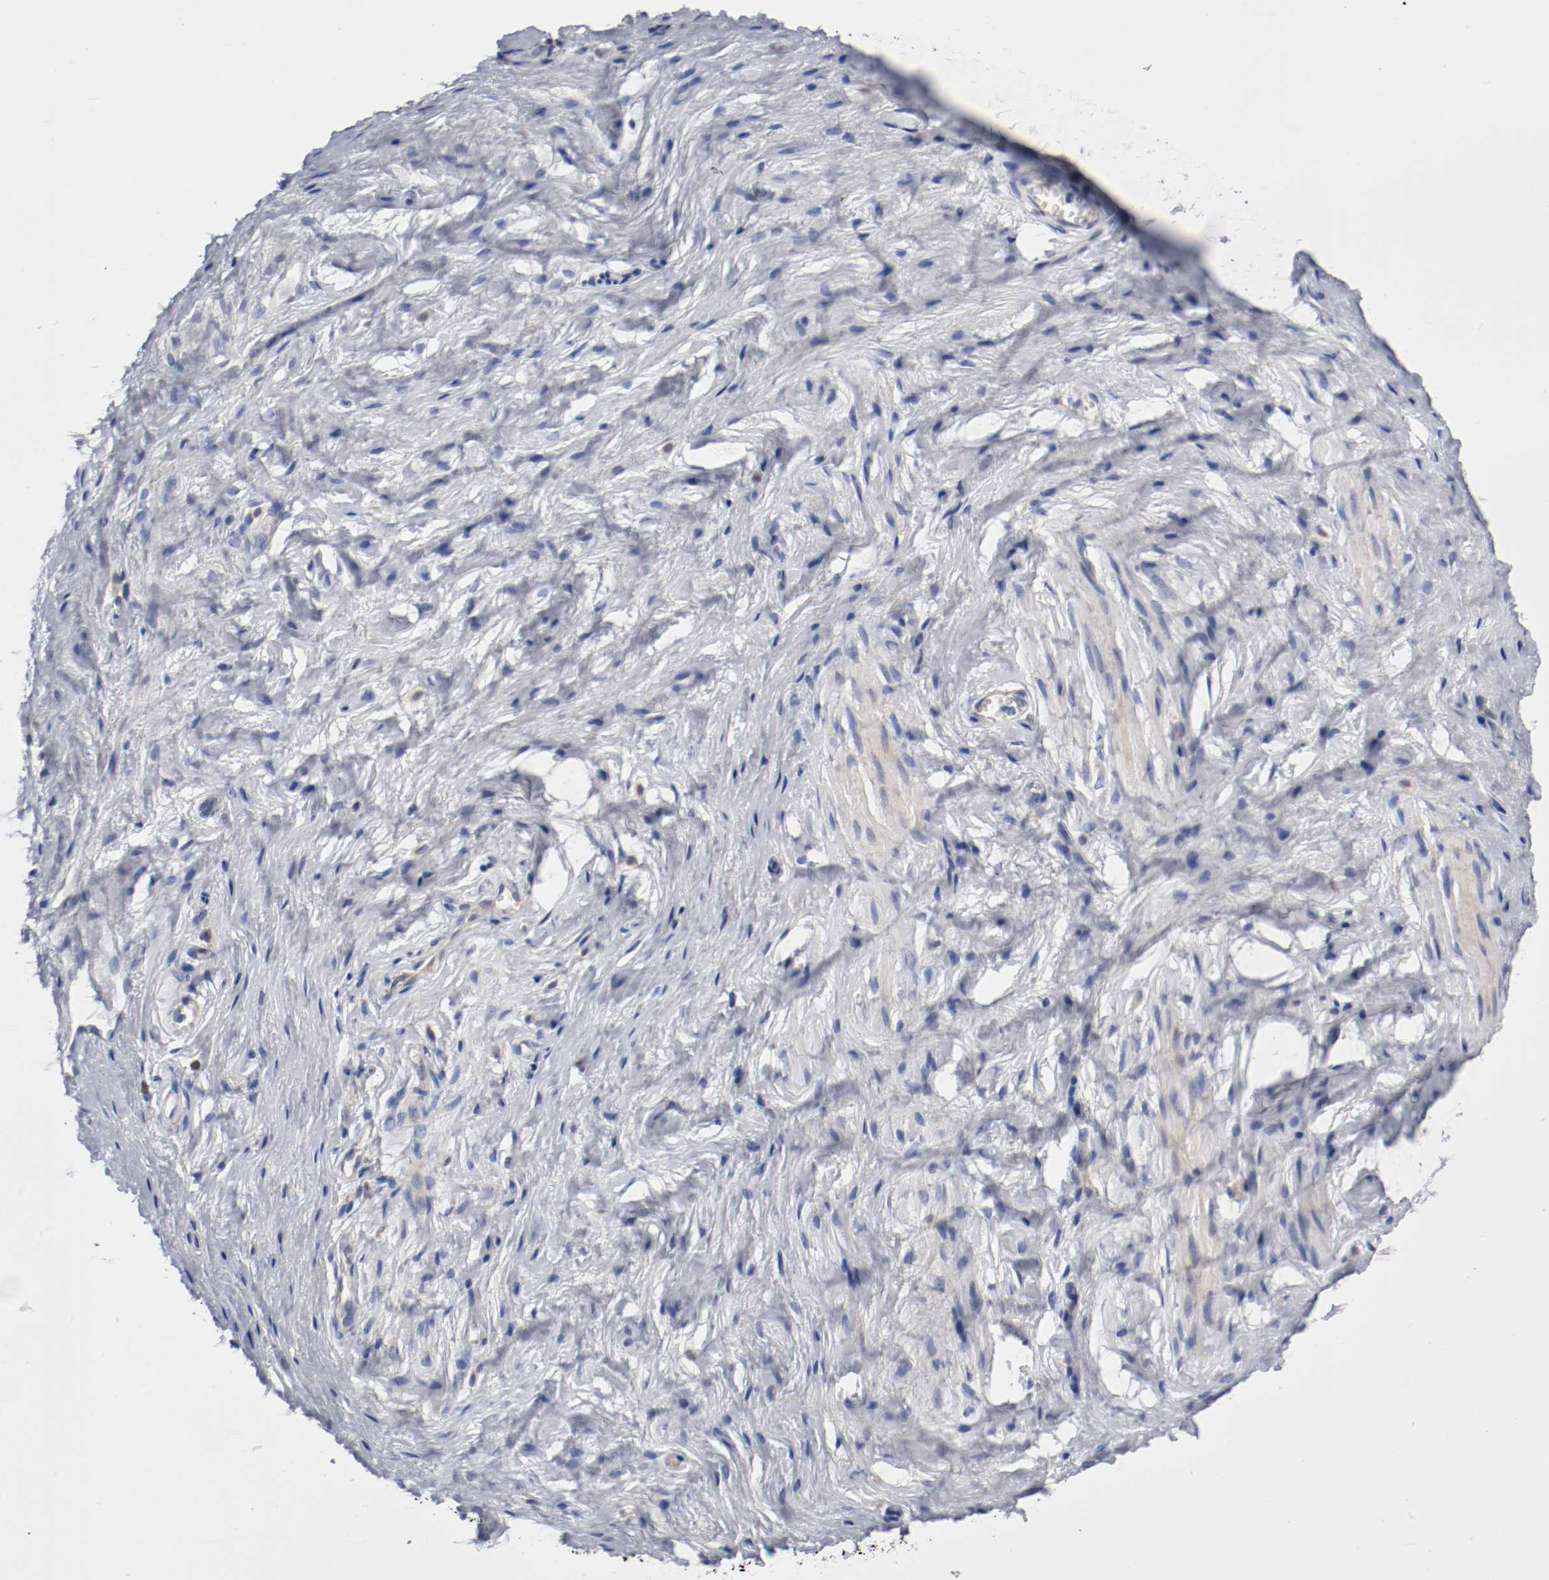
{"staining": {"intensity": "weak", "quantity": "<25%", "location": "cytoplasmic/membranous"}, "tissue": "vagina", "cell_type": "Squamous epithelial cells", "image_type": "normal", "snomed": [{"axis": "morphology", "description": "Normal tissue, NOS"}, {"axis": "topography", "description": "Soft tissue"}, {"axis": "topography", "description": "Vagina"}], "caption": "Human vagina stained for a protein using IHC exhibits no expression in squamous epithelial cells.", "gene": "PCSK6", "patient": {"sex": "female", "age": 61}}